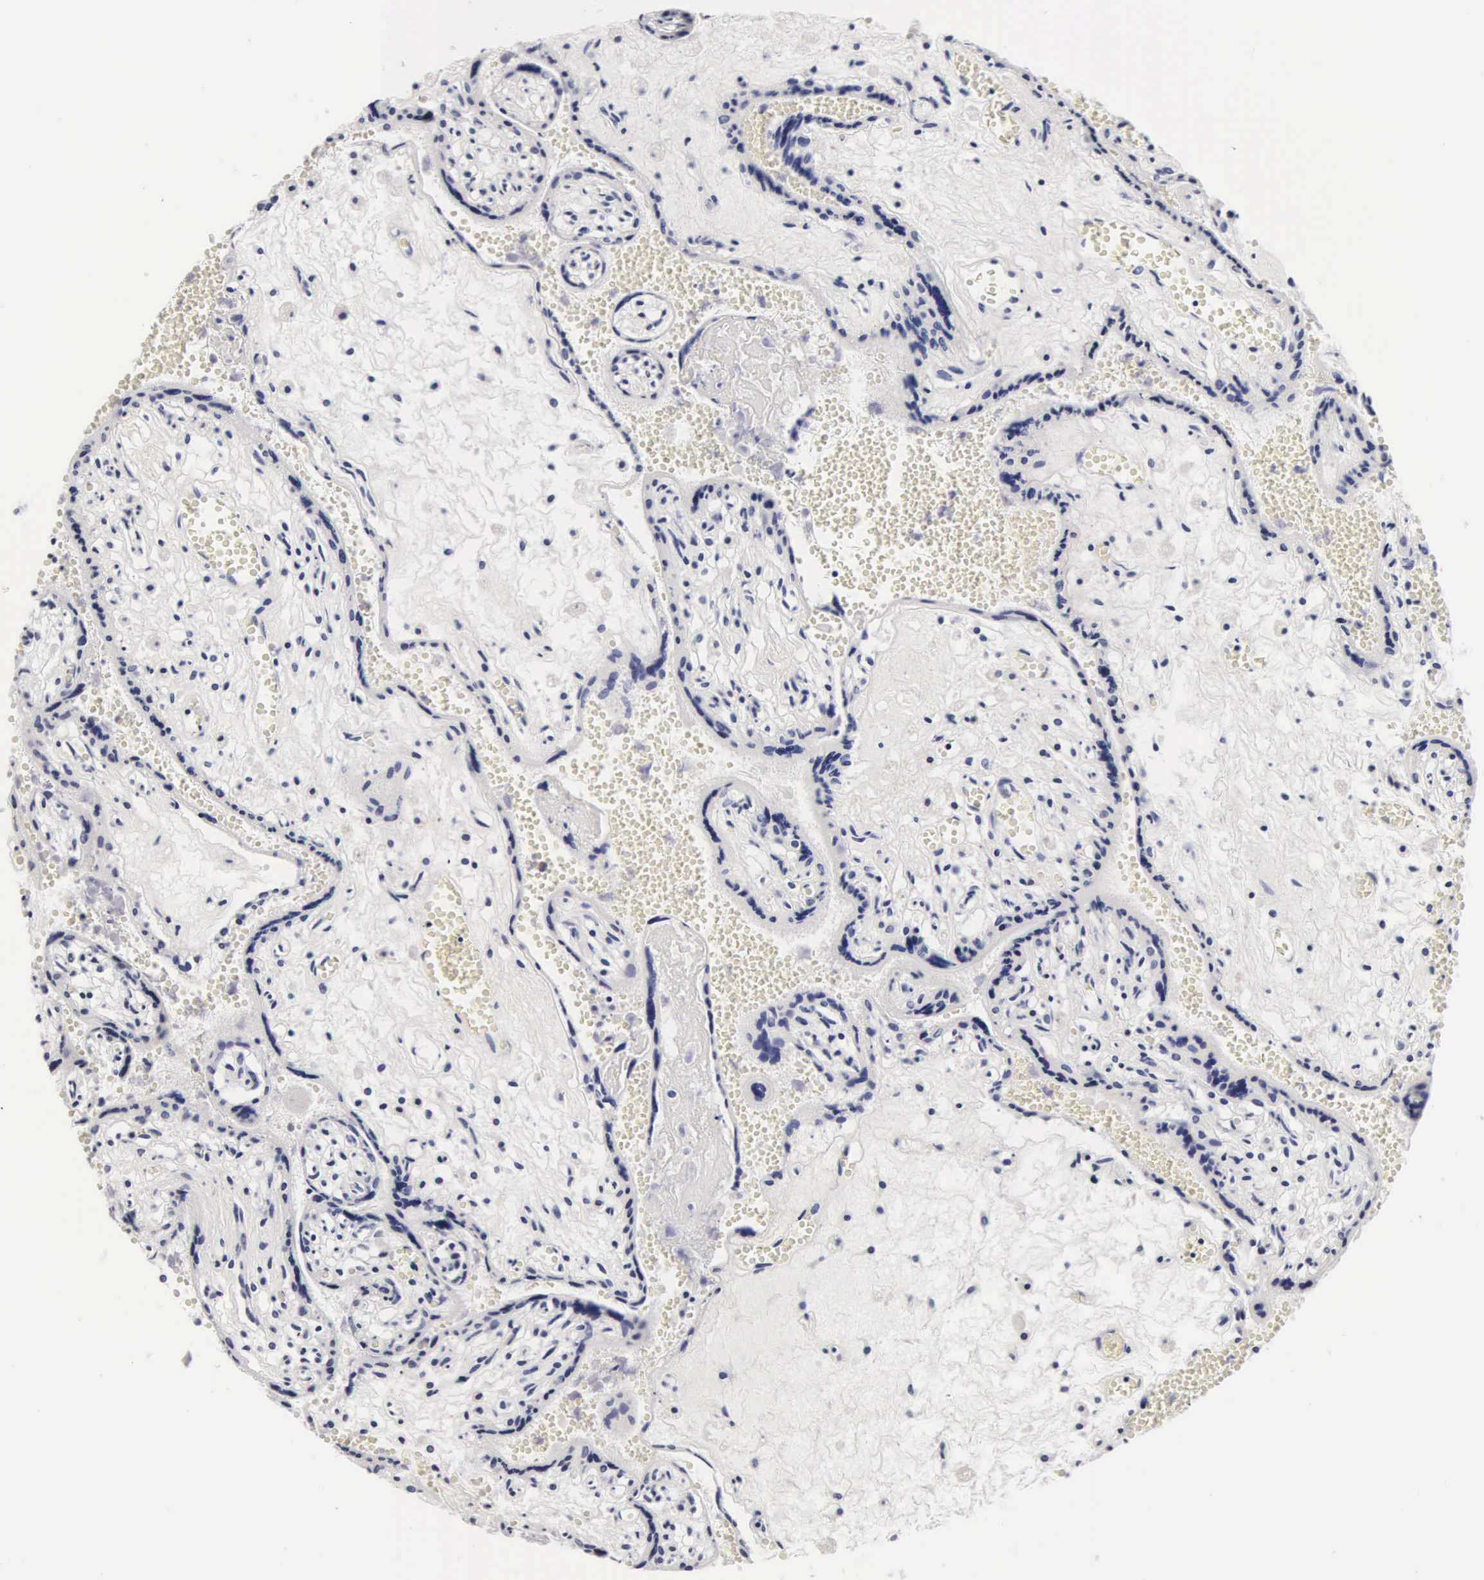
{"staining": {"intensity": "negative", "quantity": "none", "location": "none"}, "tissue": "placenta", "cell_type": "Decidual cells", "image_type": "normal", "snomed": [{"axis": "morphology", "description": "Normal tissue, NOS"}, {"axis": "topography", "description": "Placenta"}], "caption": "This is a image of IHC staining of normal placenta, which shows no staining in decidual cells.", "gene": "RNASE6", "patient": {"sex": "female", "age": 40}}